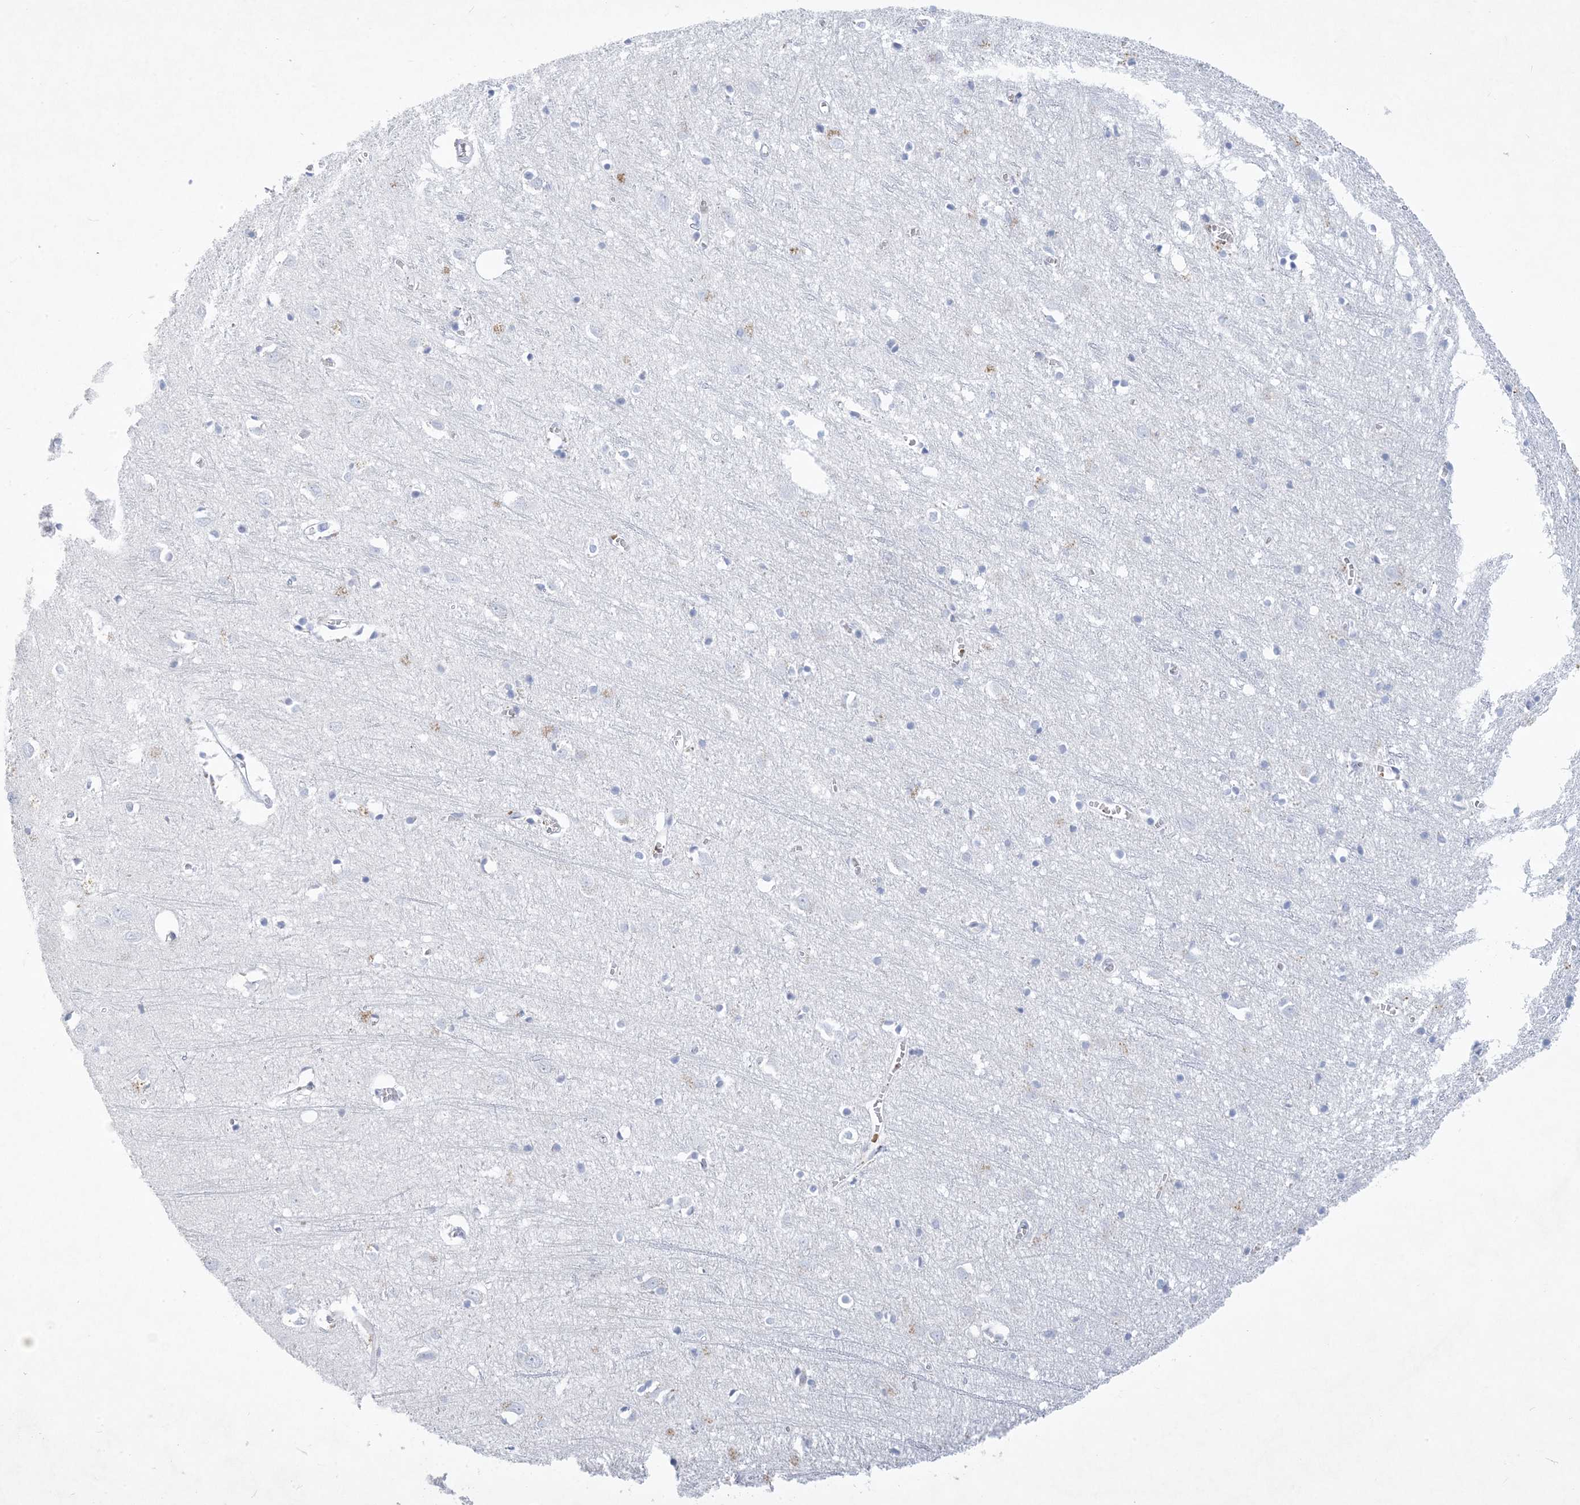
{"staining": {"intensity": "negative", "quantity": "none", "location": "none"}, "tissue": "cerebral cortex", "cell_type": "Endothelial cells", "image_type": "normal", "snomed": [{"axis": "morphology", "description": "Normal tissue, NOS"}, {"axis": "topography", "description": "Cerebral cortex"}], "caption": "Micrograph shows no significant protein staining in endothelial cells of normal cerebral cortex. (DAB (3,3'-diaminobenzidine) IHC visualized using brightfield microscopy, high magnification).", "gene": "PSD4", "patient": {"sex": "female", "age": 64}}